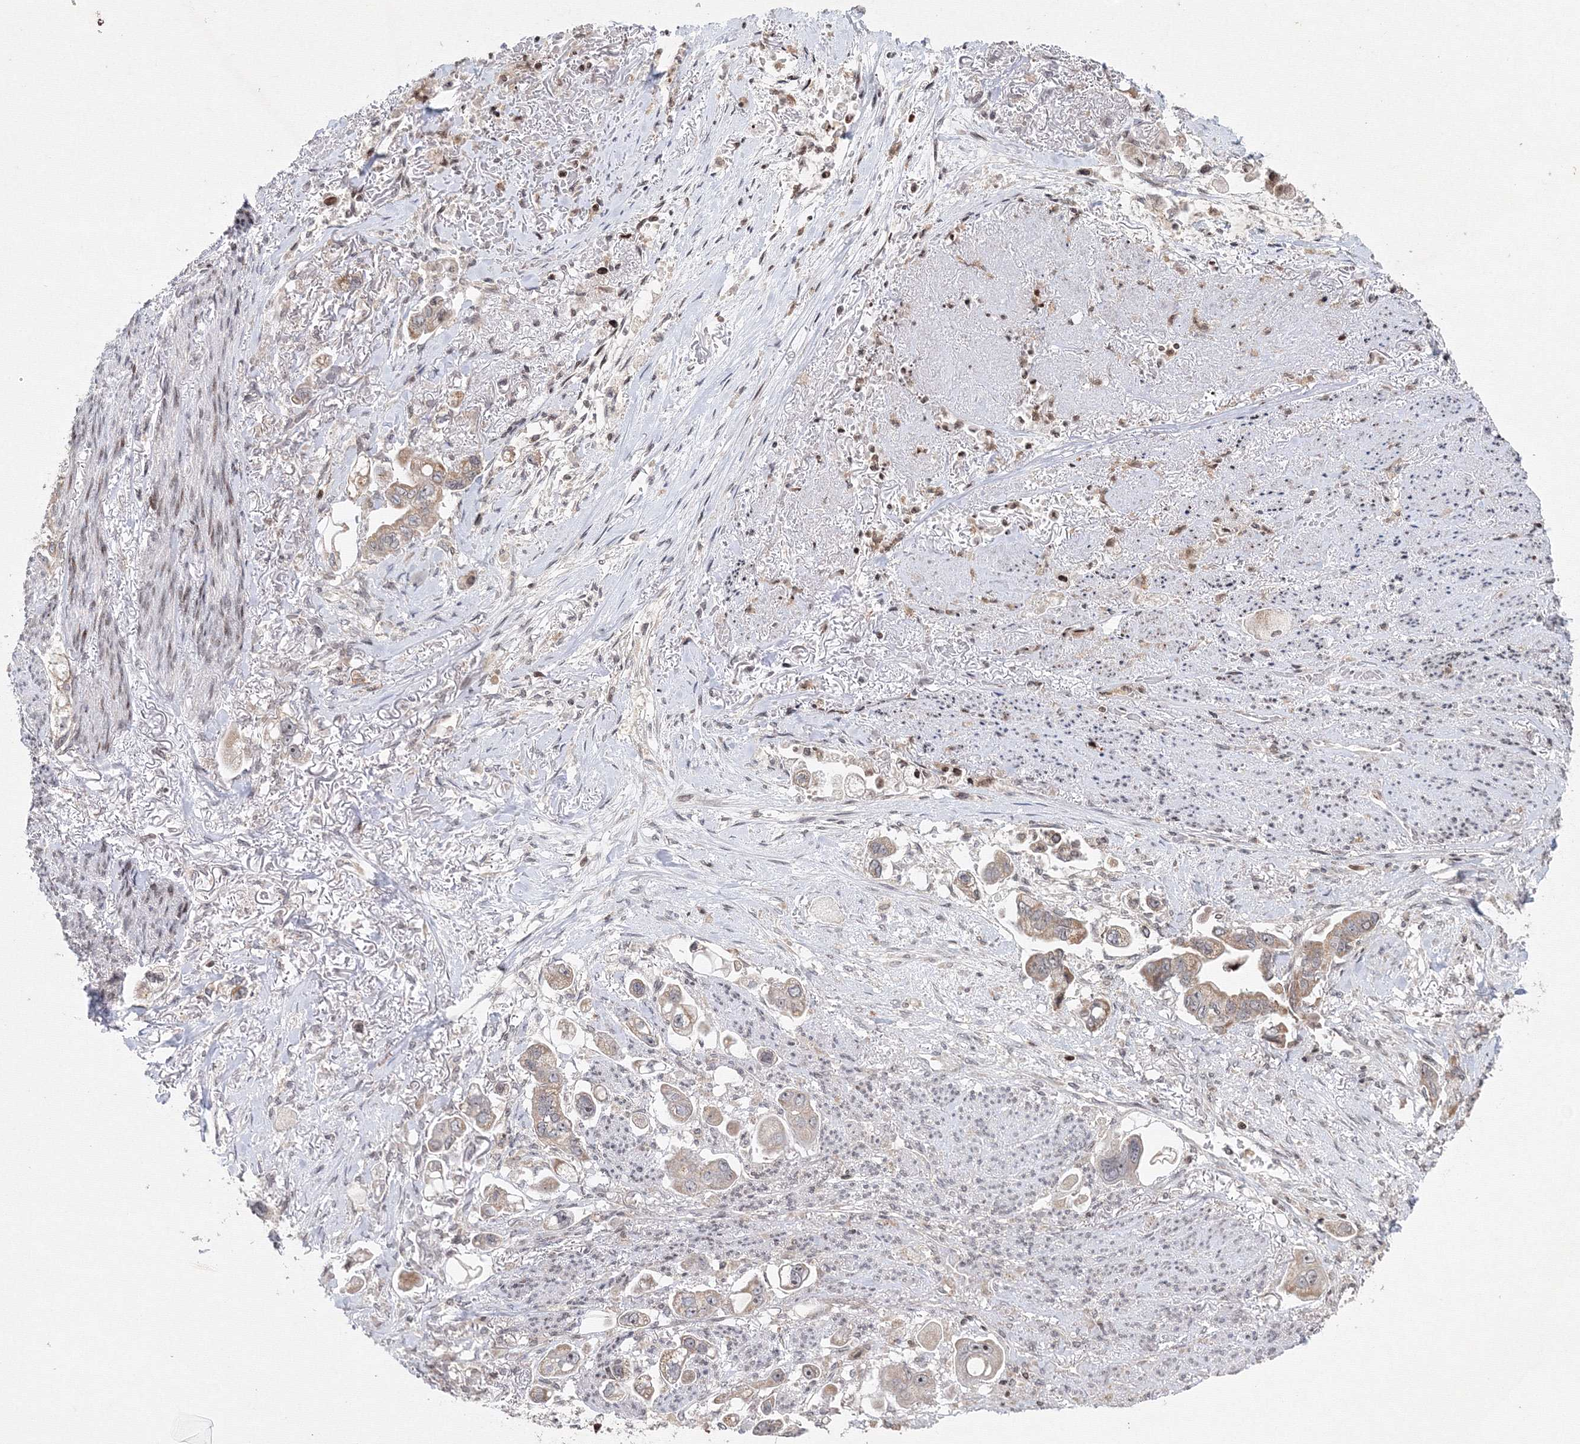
{"staining": {"intensity": "weak", "quantity": "25%-75%", "location": "cytoplasmic/membranous,nuclear"}, "tissue": "stomach cancer", "cell_type": "Tumor cells", "image_type": "cancer", "snomed": [{"axis": "morphology", "description": "Adenocarcinoma, NOS"}, {"axis": "topography", "description": "Stomach"}], "caption": "Human stomach adenocarcinoma stained for a protein (brown) reveals weak cytoplasmic/membranous and nuclear positive expression in approximately 25%-75% of tumor cells.", "gene": "MKRN2", "patient": {"sex": "male", "age": 62}}